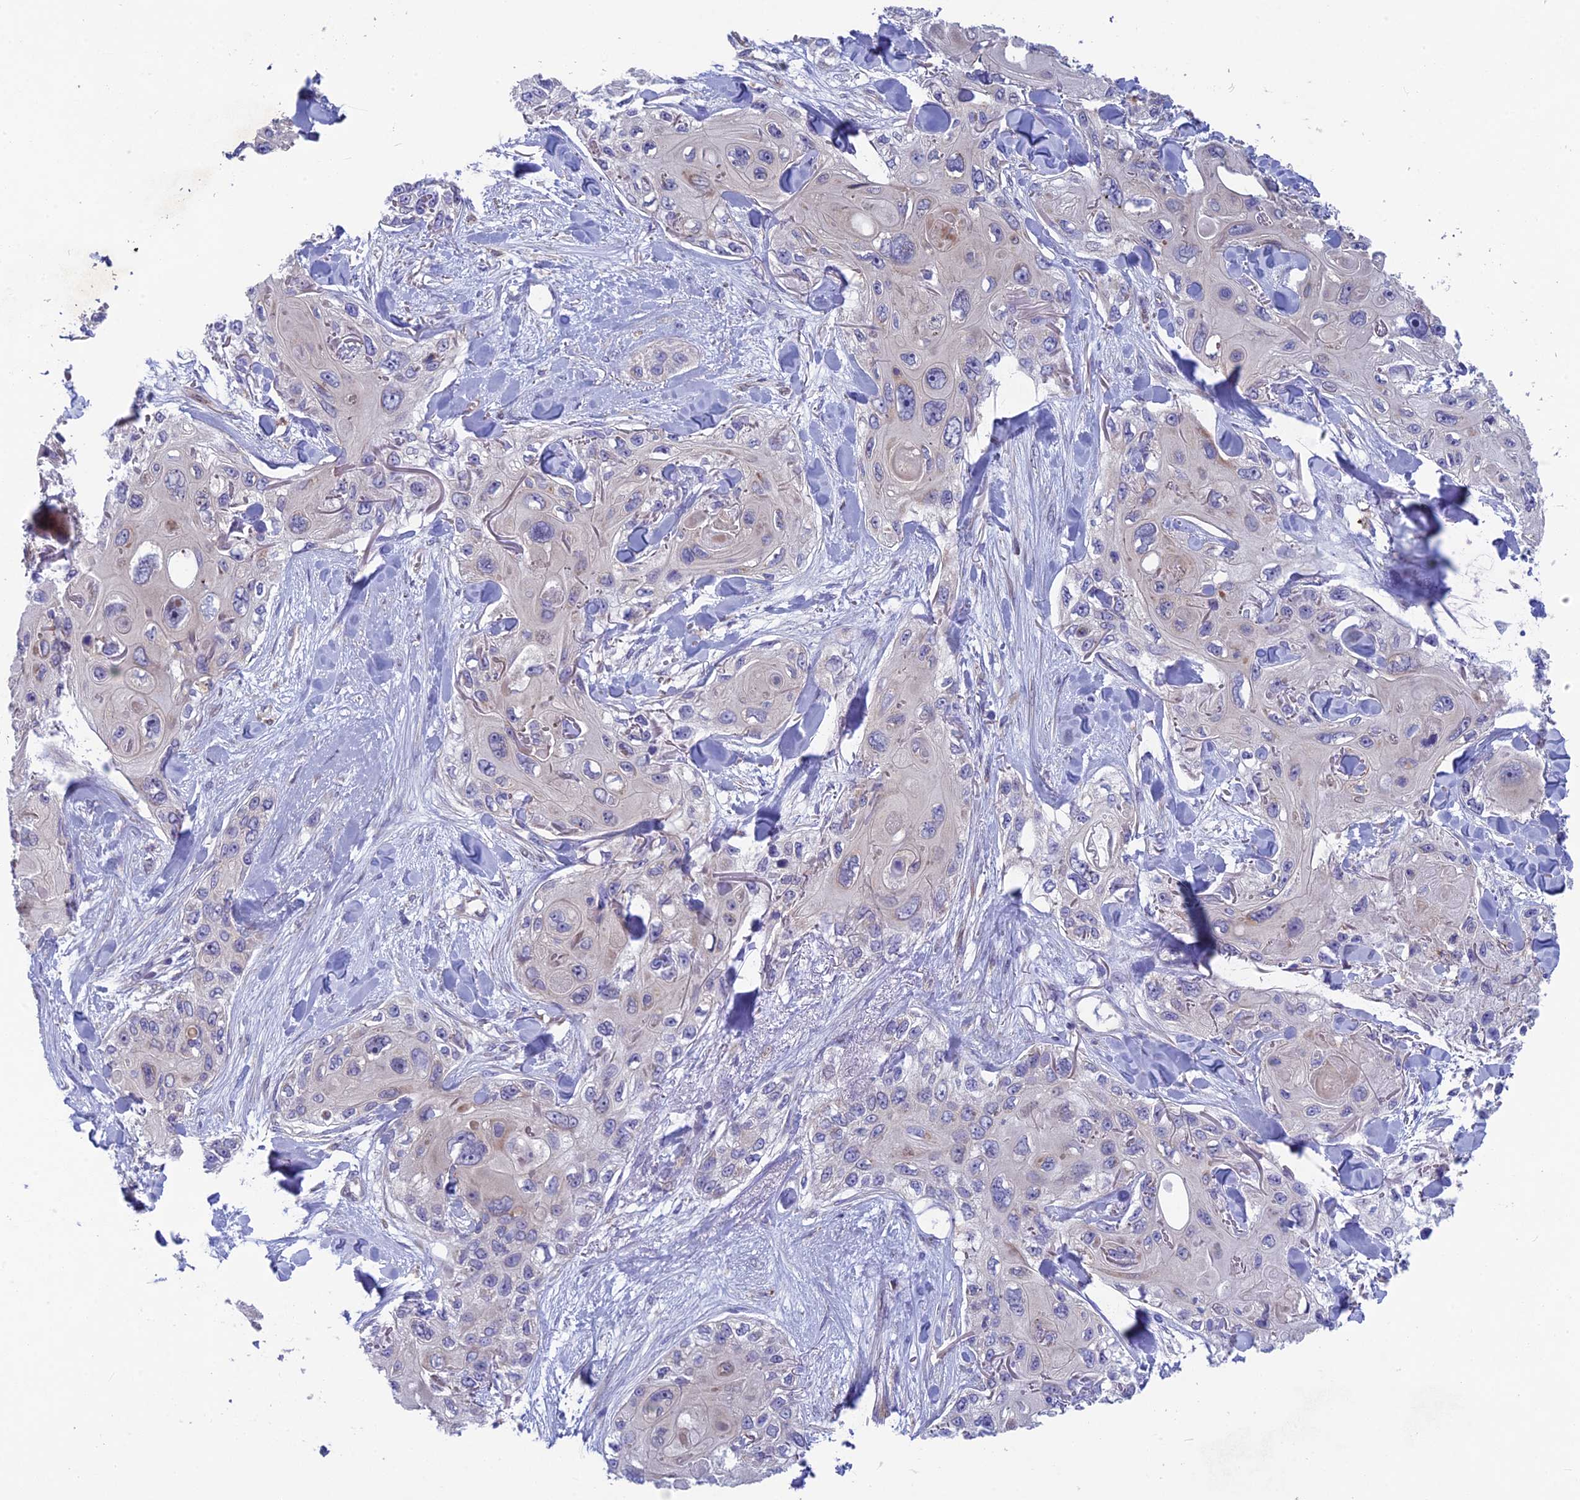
{"staining": {"intensity": "negative", "quantity": "none", "location": "none"}, "tissue": "skin cancer", "cell_type": "Tumor cells", "image_type": "cancer", "snomed": [{"axis": "morphology", "description": "Normal tissue, NOS"}, {"axis": "morphology", "description": "Squamous cell carcinoma, NOS"}, {"axis": "topography", "description": "Skin"}], "caption": "Immunohistochemical staining of squamous cell carcinoma (skin) reveals no significant positivity in tumor cells.", "gene": "BLTP2", "patient": {"sex": "male", "age": 72}}